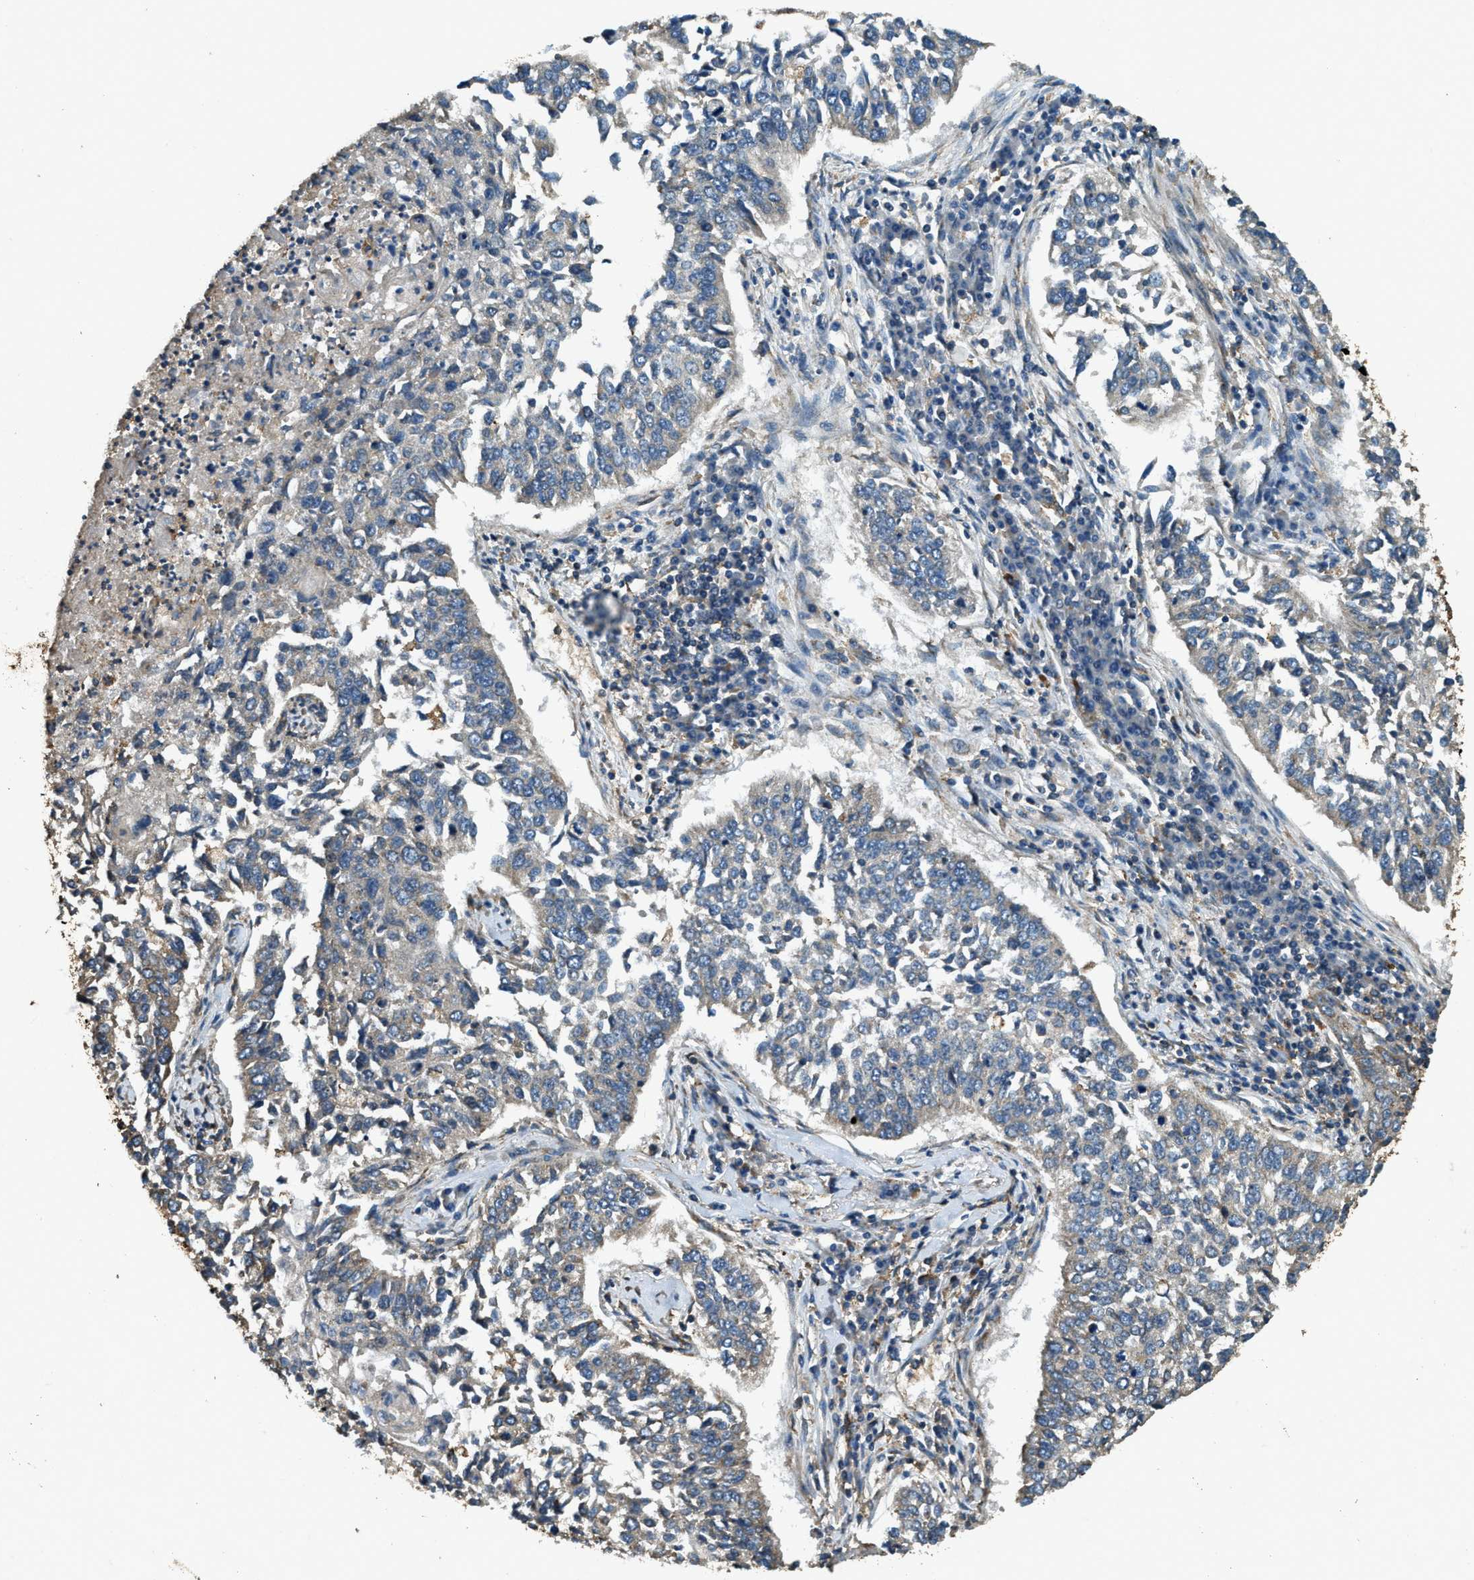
{"staining": {"intensity": "negative", "quantity": "none", "location": "none"}, "tissue": "lung cancer", "cell_type": "Tumor cells", "image_type": "cancer", "snomed": [{"axis": "morphology", "description": "Normal tissue, NOS"}, {"axis": "morphology", "description": "Squamous cell carcinoma, NOS"}, {"axis": "topography", "description": "Cartilage tissue"}, {"axis": "topography", "description": "Bronchus"}, {"axis": "topography", "description": "Lung"}], "caption": "High power microscopy photomicrograph of an immunohistochemistry (IHC) image of lung squamous cell carcinoma, revealing no significant expression in tumor cells.", "gene": "ERGIC1", "patient": {"sex": "female", "age": 49}}